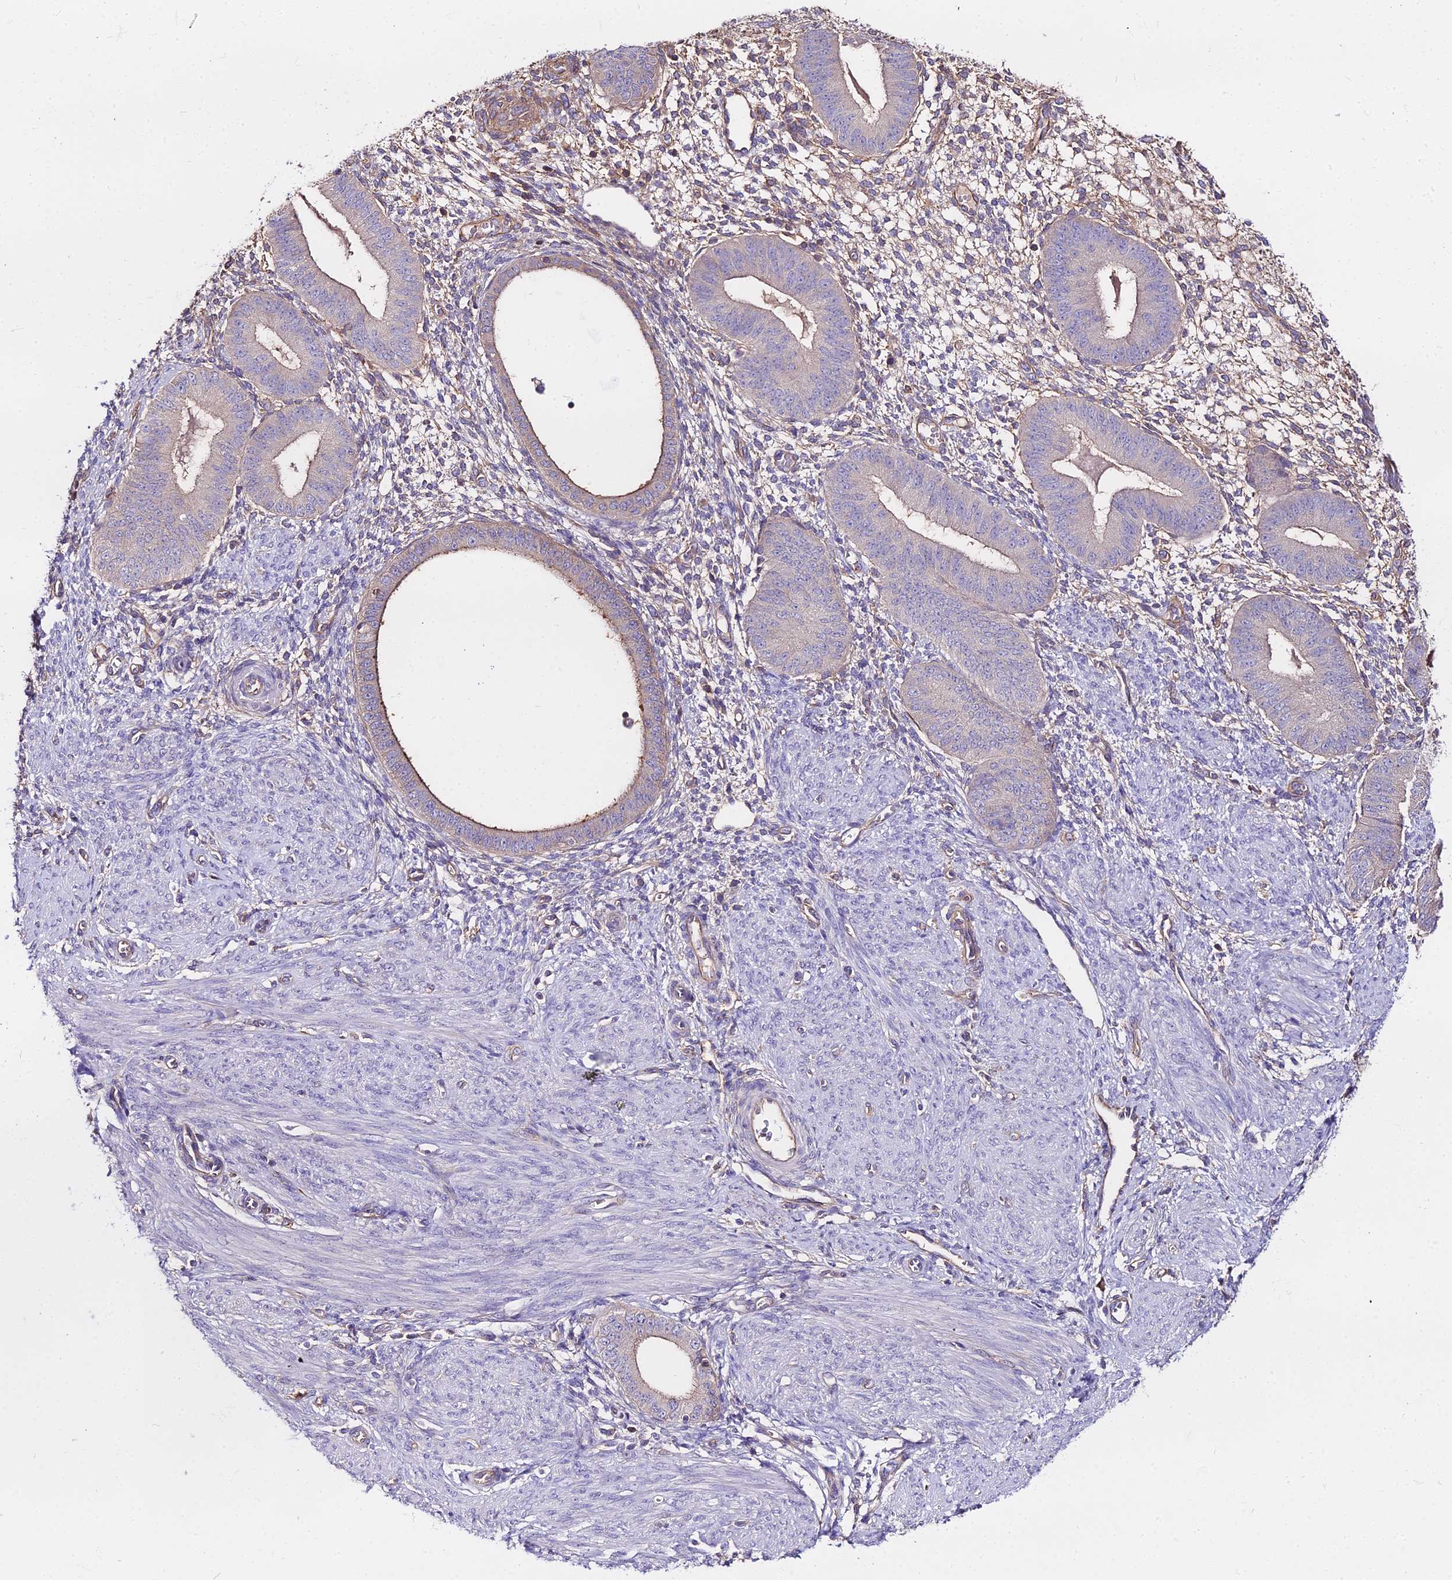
{"staining": {"intensity": "weak", "quantity": "<25%", "location": "cytoplasmic/membranous"}, "tissue": "endometrium", "cell_type": "Cells in endometrial stroma", "image_type": "normal", "snomed": [{"axis": "morphology", "description": "Normal tissue, NOS"}, {"axis": "topography", "description": "Endometrium"}], "caption": "Immunohistochemistry (IHC) image of normal human endometrium stained for a protein (brown), which reveals no positivity in cells in endometrial stroma.", "gene": "GLYAT", "patient": {"sex": "female", "age": 49}}